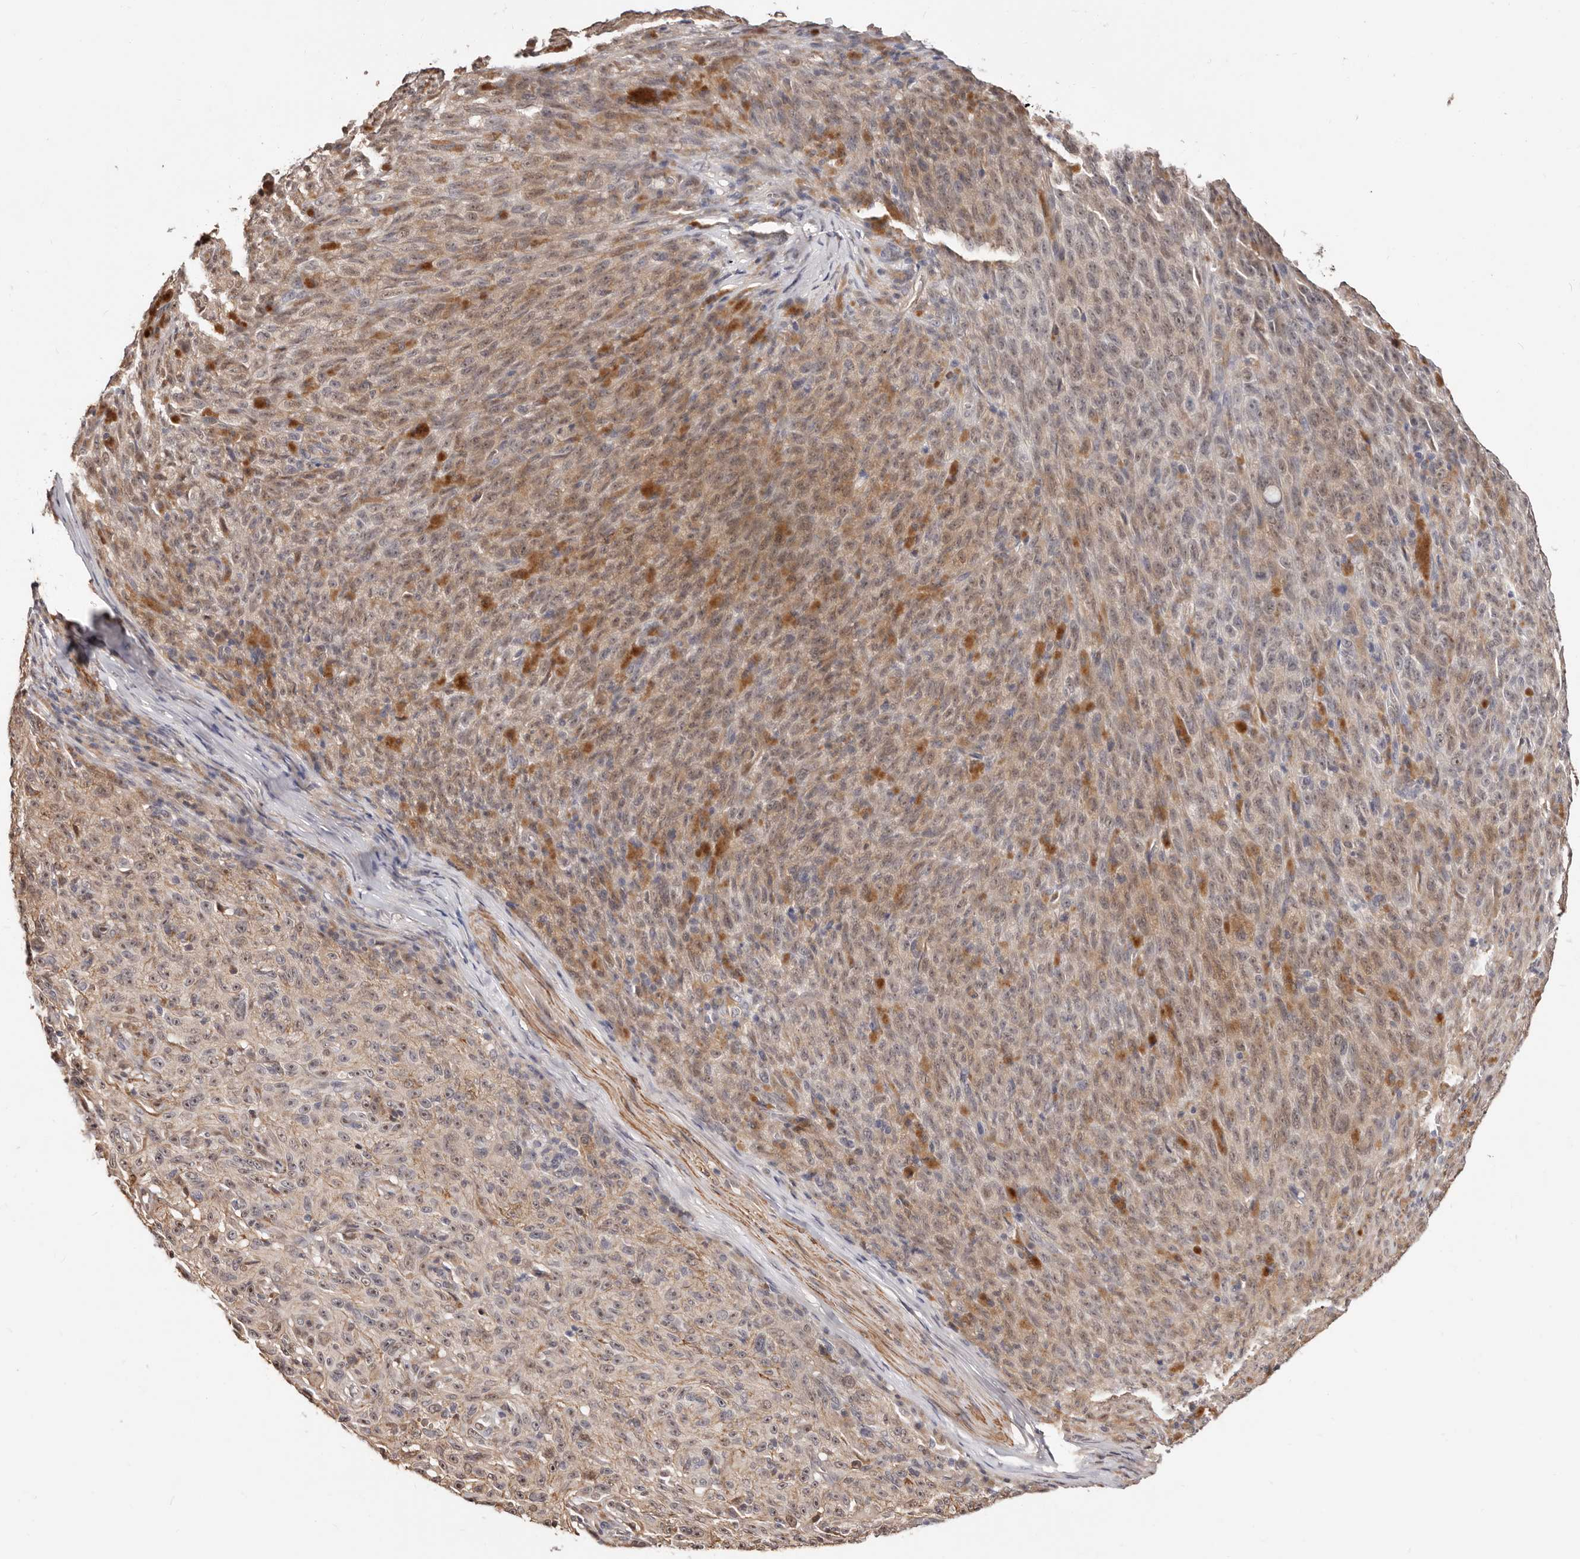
{"staining": {"intensity": "weak", "quantity": "25%-75%", "location": "cytoplasmic/membranous,nuclear"}, "tissue": "melanoma", "cell_type": "Tumor cells", "image_type": "cancer", "snomed": [{"axis": "morphology", "description": "Malignant melanoma, NOS"}, {"axis": "topography", "description": "Skin"}], "caption": "This photomicrograph exhibits immunohistochemistry staining of melanoma, with low weak cytoplasmic/membranous and nuclear expression in approximately 25%-75% of tumor cells.", "gene": "TRIP13", "patient": {"sex": "female", "age": 82}}